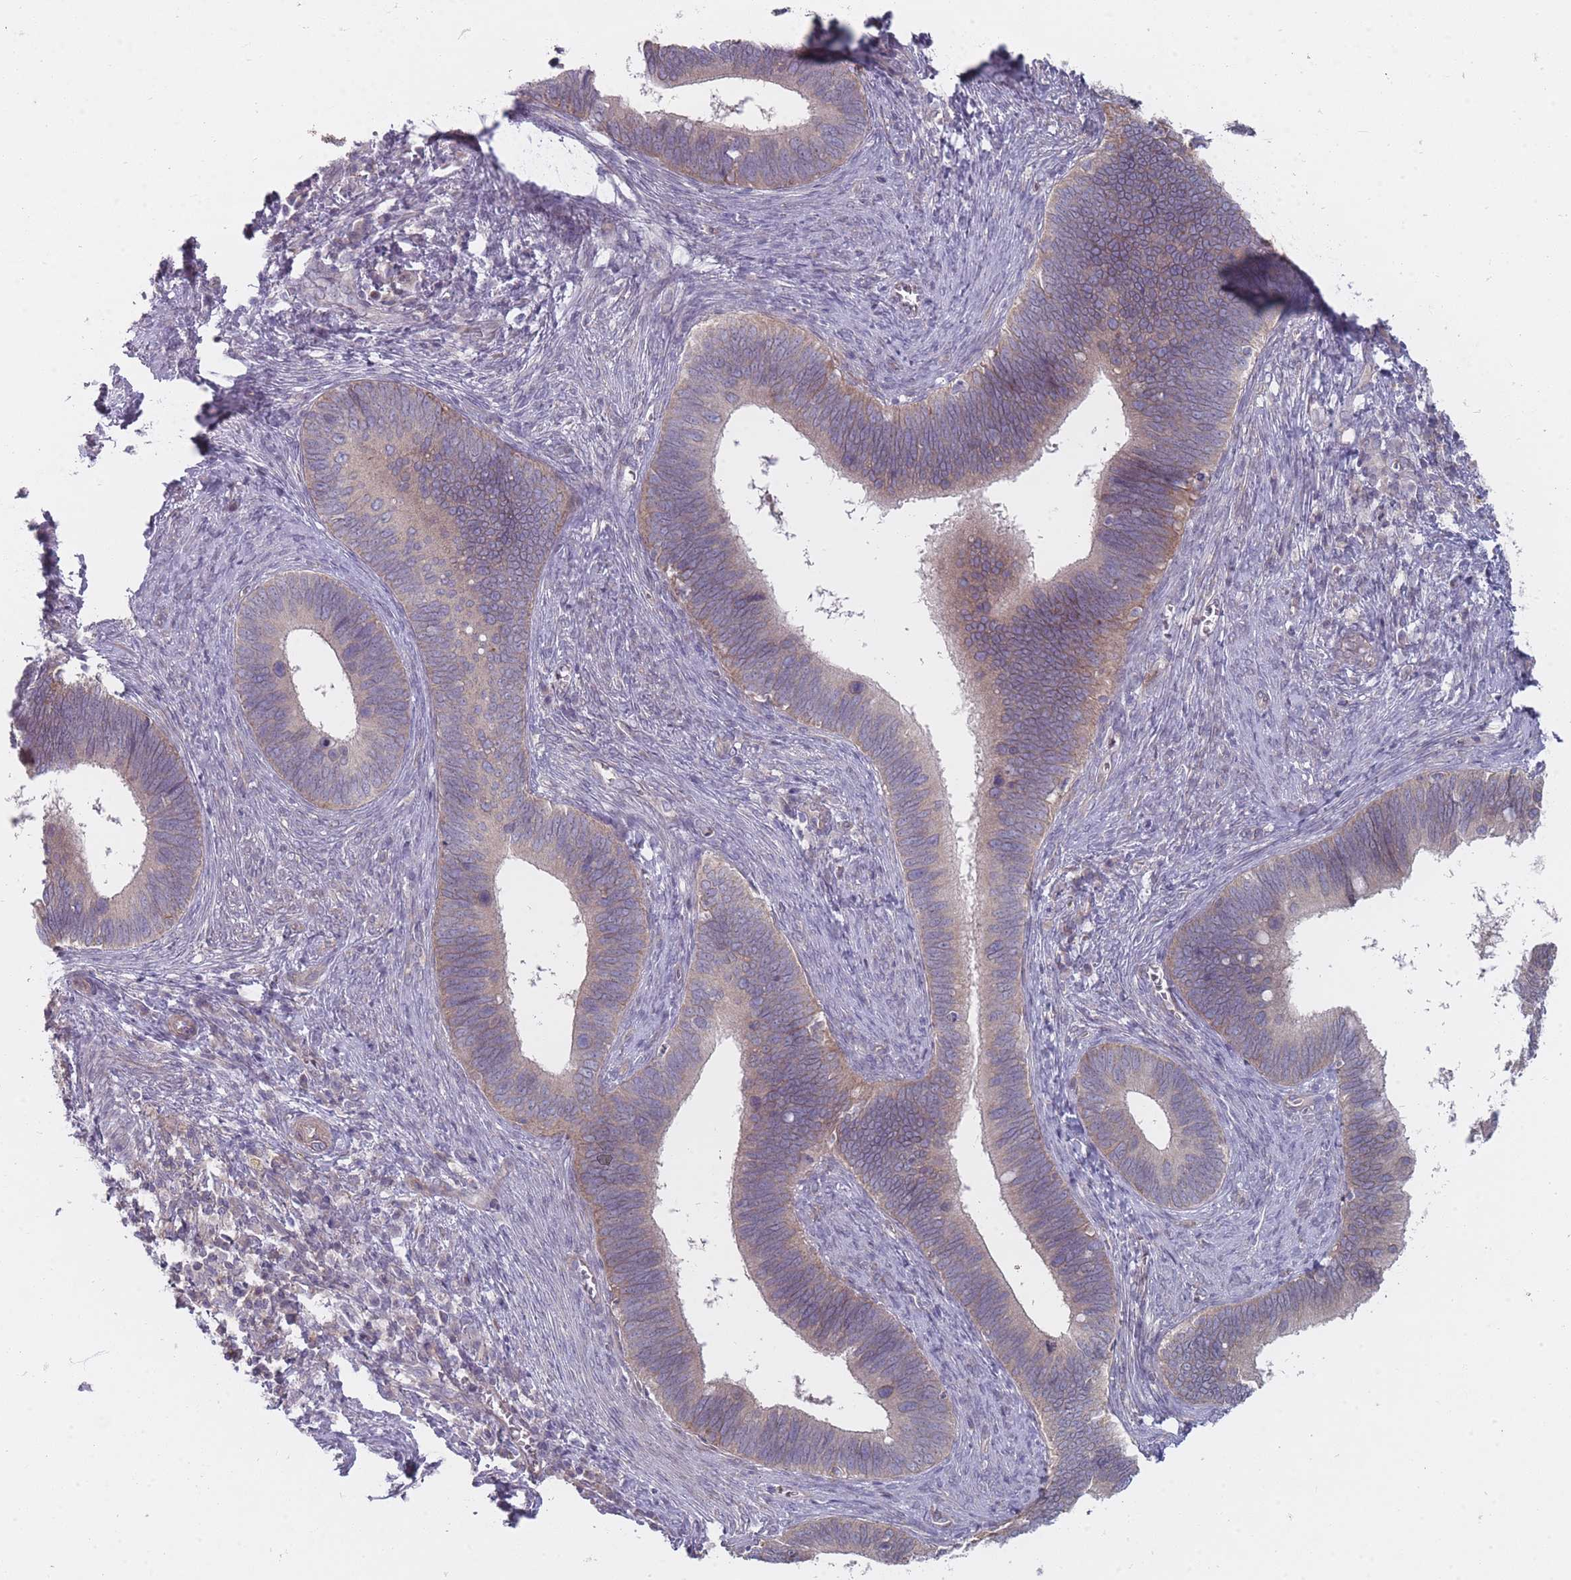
{"staining": {"intensity": "weak", "quantity": "<25%", "location": "cytoplasmic/membranous"}, "tissue": "cervical cancer", "cell_type": "Tumor cells", "image_type": "cancer", "snomed": [{"axis": "morphology", "description": "Adenocarcinoma, NOS"}, {"axis": "topography", "description": "Cervix"}], "caption": "There is no significant expression in tumor cells of adenocarcinoma (cervical).", "gene": "PCDH12", "patient": {"sex": "female", "age": 42}}